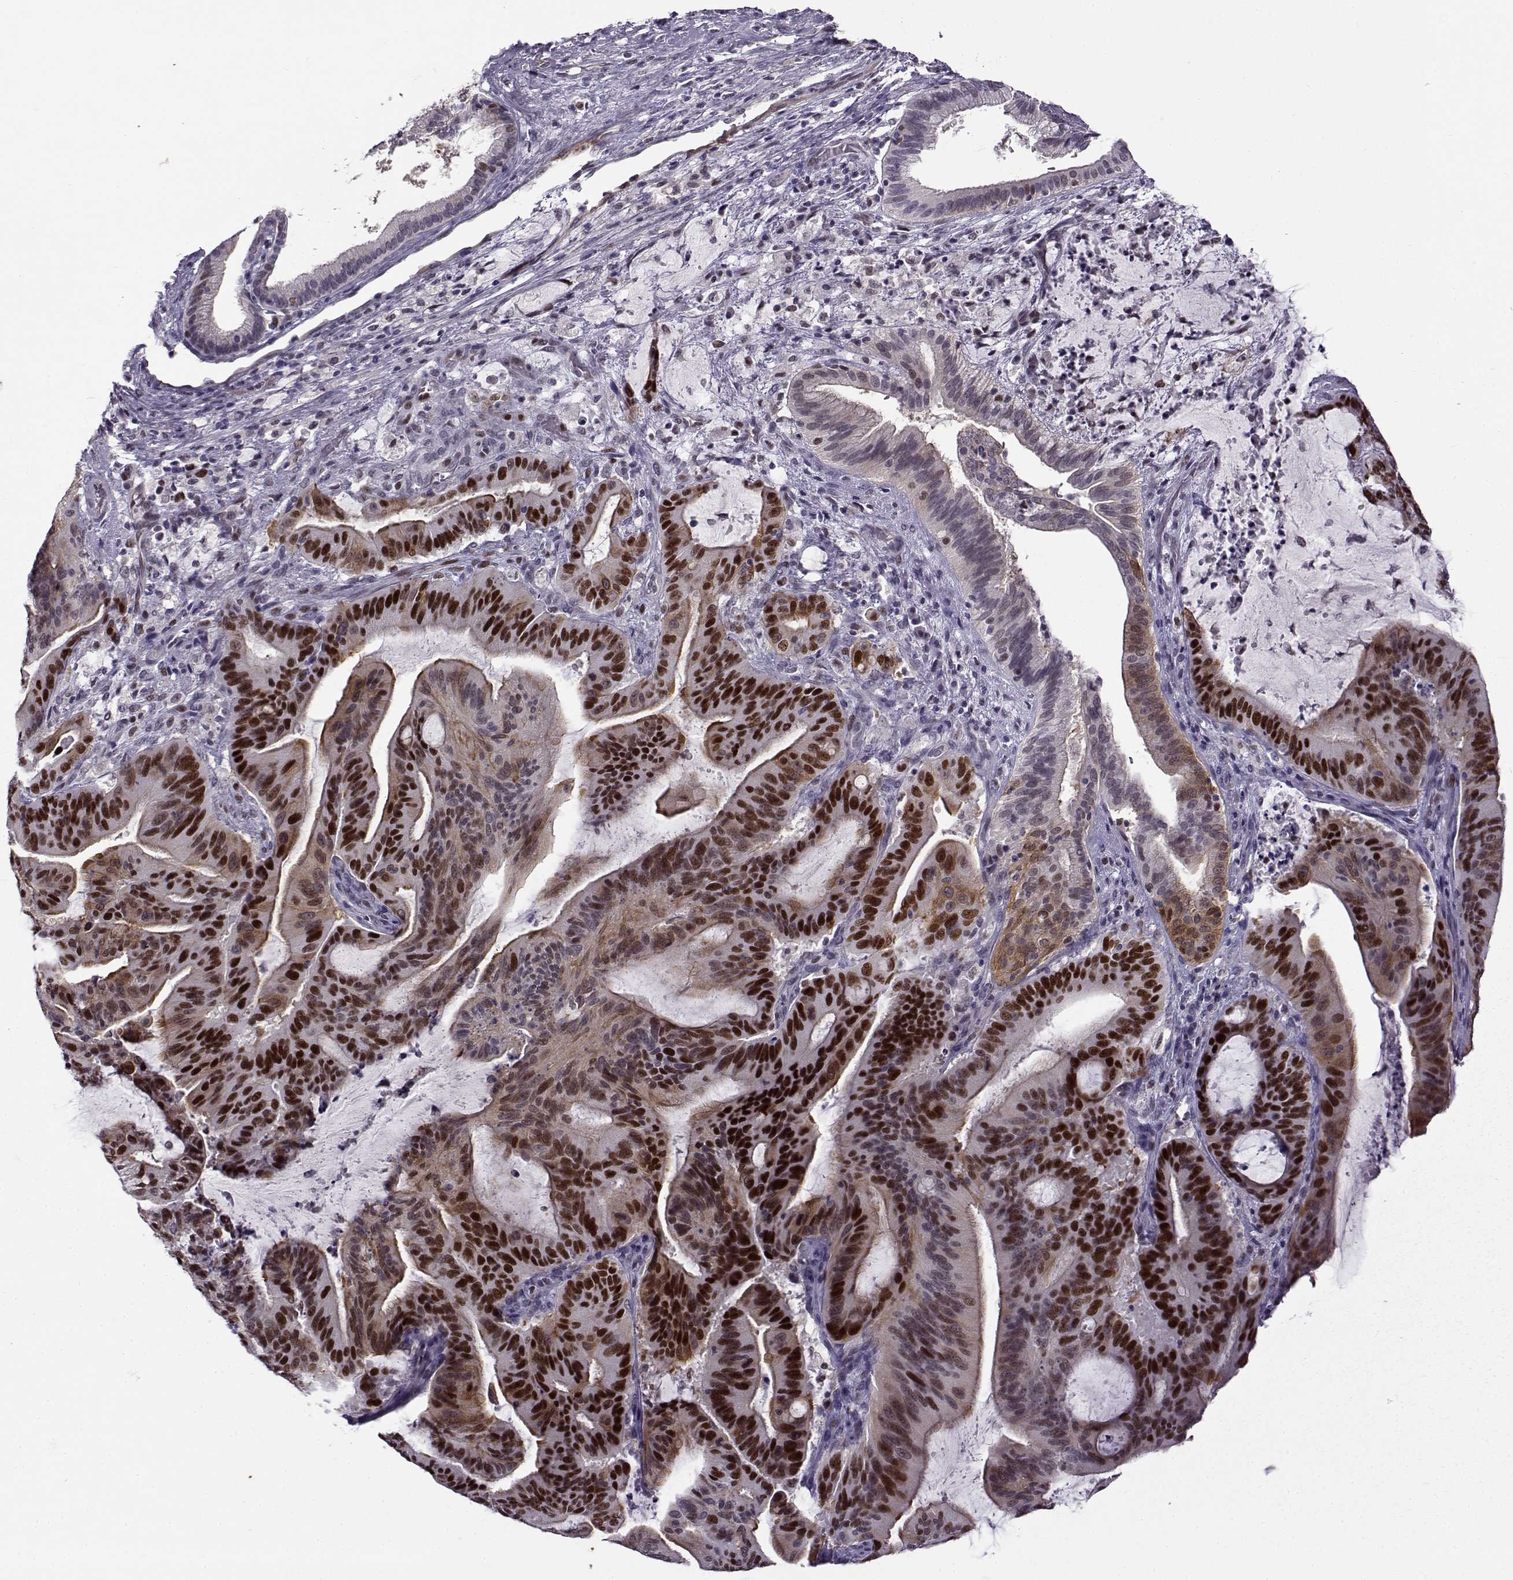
{"staining": {"intensity": "strong", "quantity": "25%-75%", "location": "cytoplasmic/membranous,nuclear"}, "tissue": "liver cancer", "cell_type": "Tumor cells", "image_type": "cancer", "snomed": [{"axis": "morphology", "description": "Cholangiocarcinoma"}, {"axis": "topography", "description": "Liver"}], "caption": "This micrograph shows cholangiocarcinoma (liver) stained with IHC to label a protein in brown. The cytoplasmic/membranous and nuclear of tumor cells show strong positivity for the protein. Nuclei are counter-stained blue.", "gene": "BACH1", "patient": {"sex": "female", "age": 73}}